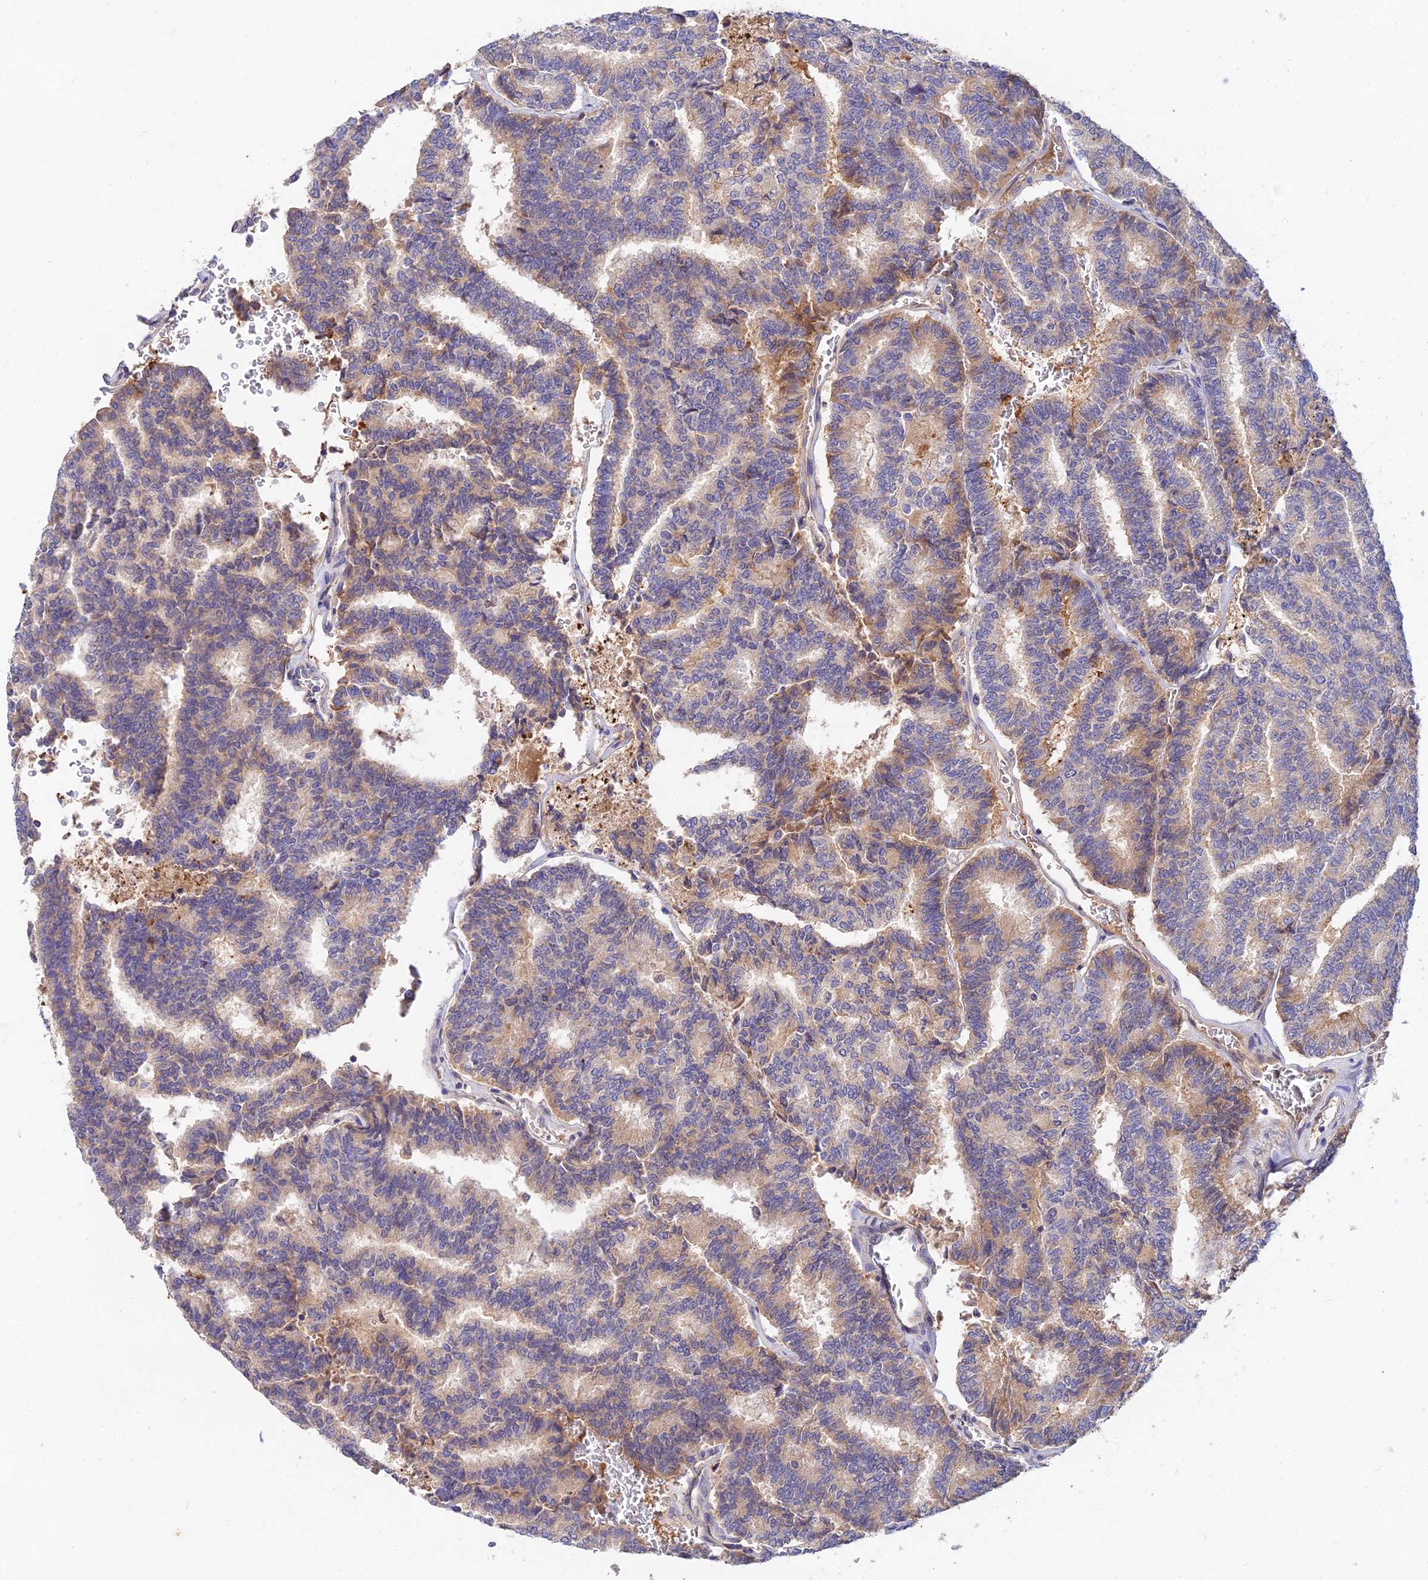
{"staining": {"intensity": "weak", "quantity": "25%-75%", "location": "cytoplasmic/membranous"}, "tissue": "thyroid cancer", "cell_type": "Tumor cells", "image_type": "cancer", "snomed": [{"axis": "morphology", "description": "Papillary adenocarcinoma, NOS"}, {"axis": "topography", "description": "Thyroid gland"}], "caption": "Human thyroid cancer (papillary adenocarcinoma) stained with a brown dye demonstrates weak cytoplasmic/membranous positive expression in approximately 25%-75% of tumor cells.", "gene": "ACSM5", "patient": {"sex": "female", "age": 35}}